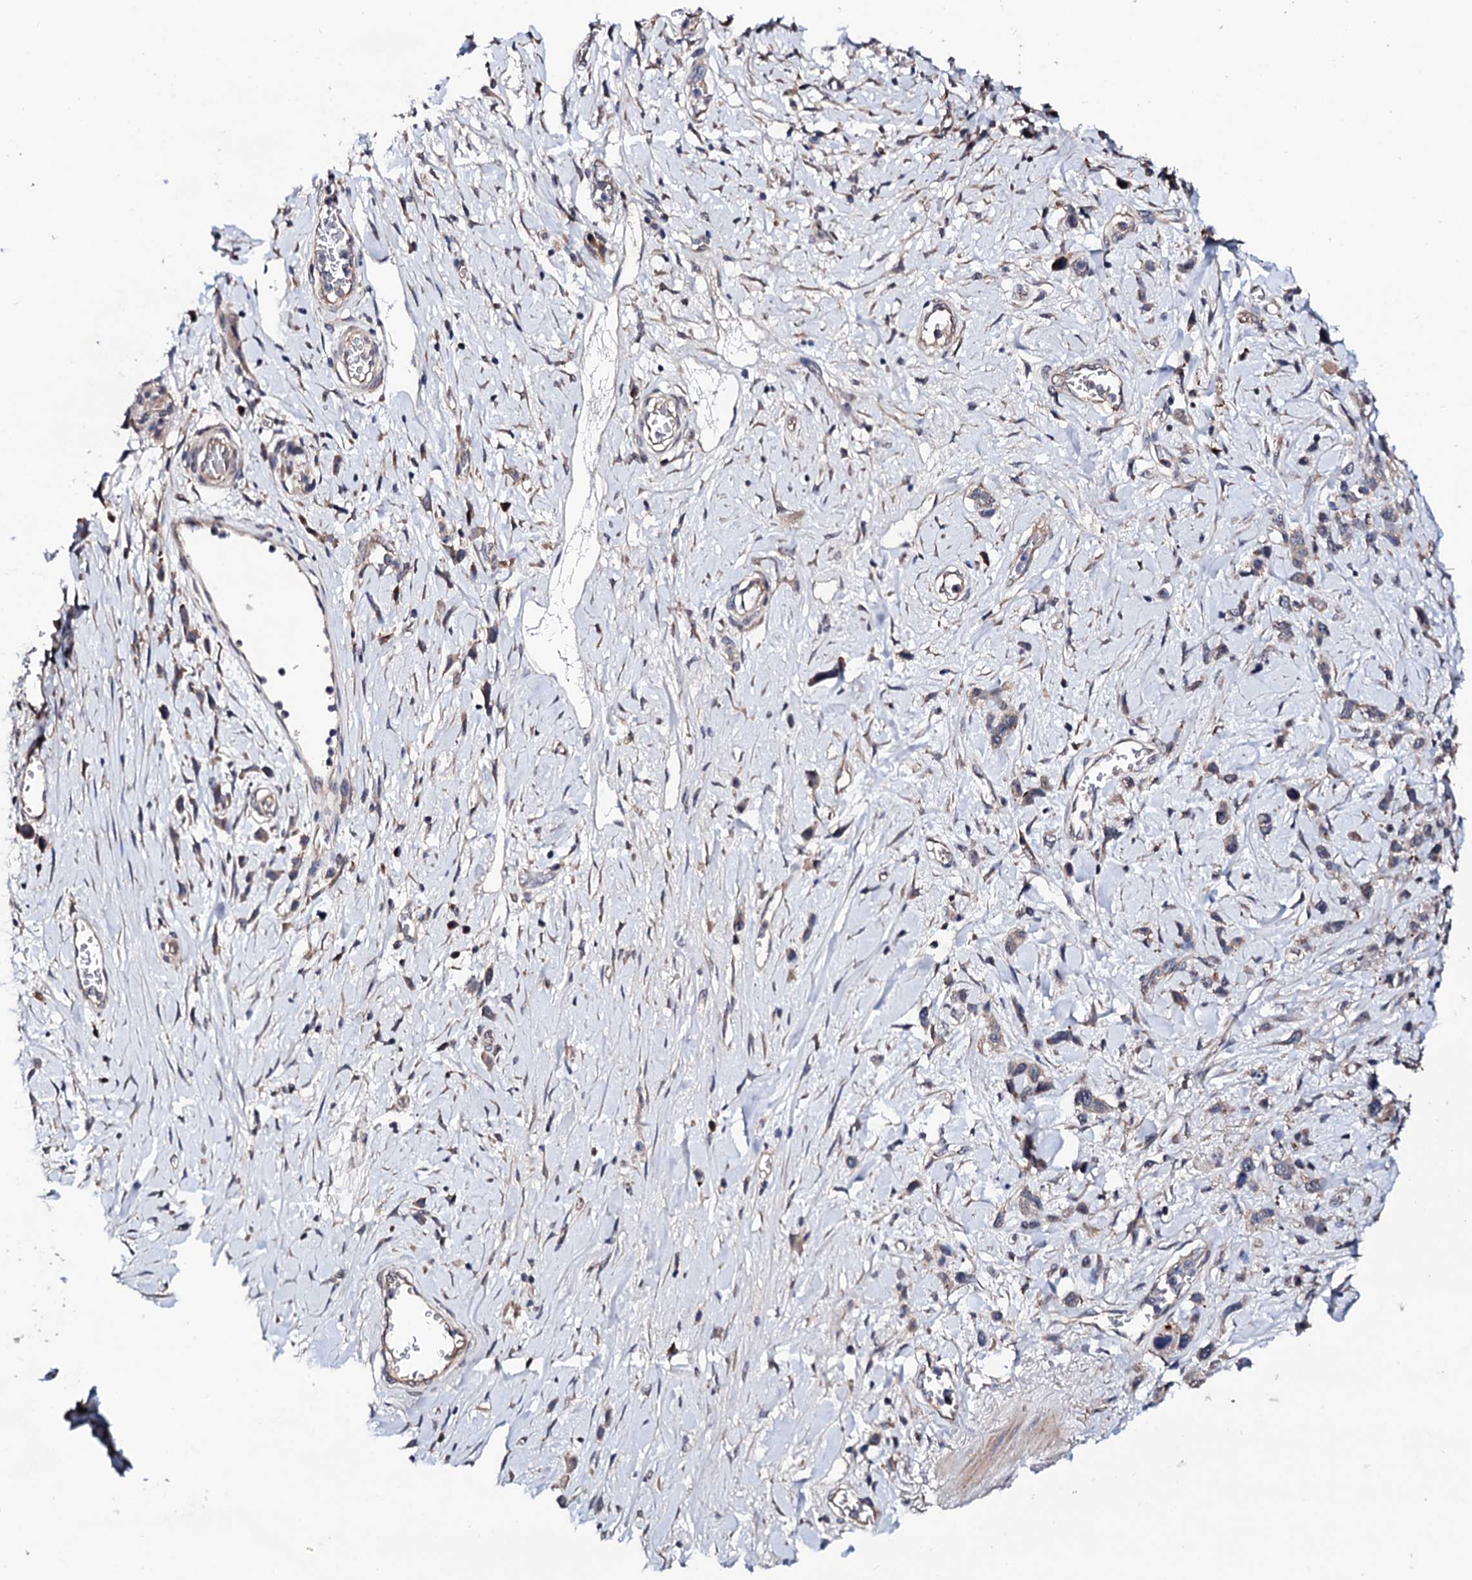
{"staining": {"intensity": "weak", "quantity": ">75%", "location": "cytoplasmic/membranous"}, "tissue": "stomach cancer", "cell_type": "Tumor cells", "image_type": "cancer", "snomed": [{"axis": "morphology", "description": "Adenocarcinoma, NOS"}, {"axis": "morphology", "description": "Adenocarcinoma, High grade"}, {"axis": "topography", "description": "Stomach, upper"}, {"axis": "topography", "description": "Stomach, lower"}], "caption": "Immunohistochemistry (IHC) histopathology image of human stomach cancer stained for a protein (brown), which exhibits low levels of weak cytoplasmic/membranous staining in about >75% of tumor cells.", "gene": "IP6K1", "patient": {"sex": "female", "age": 65}}